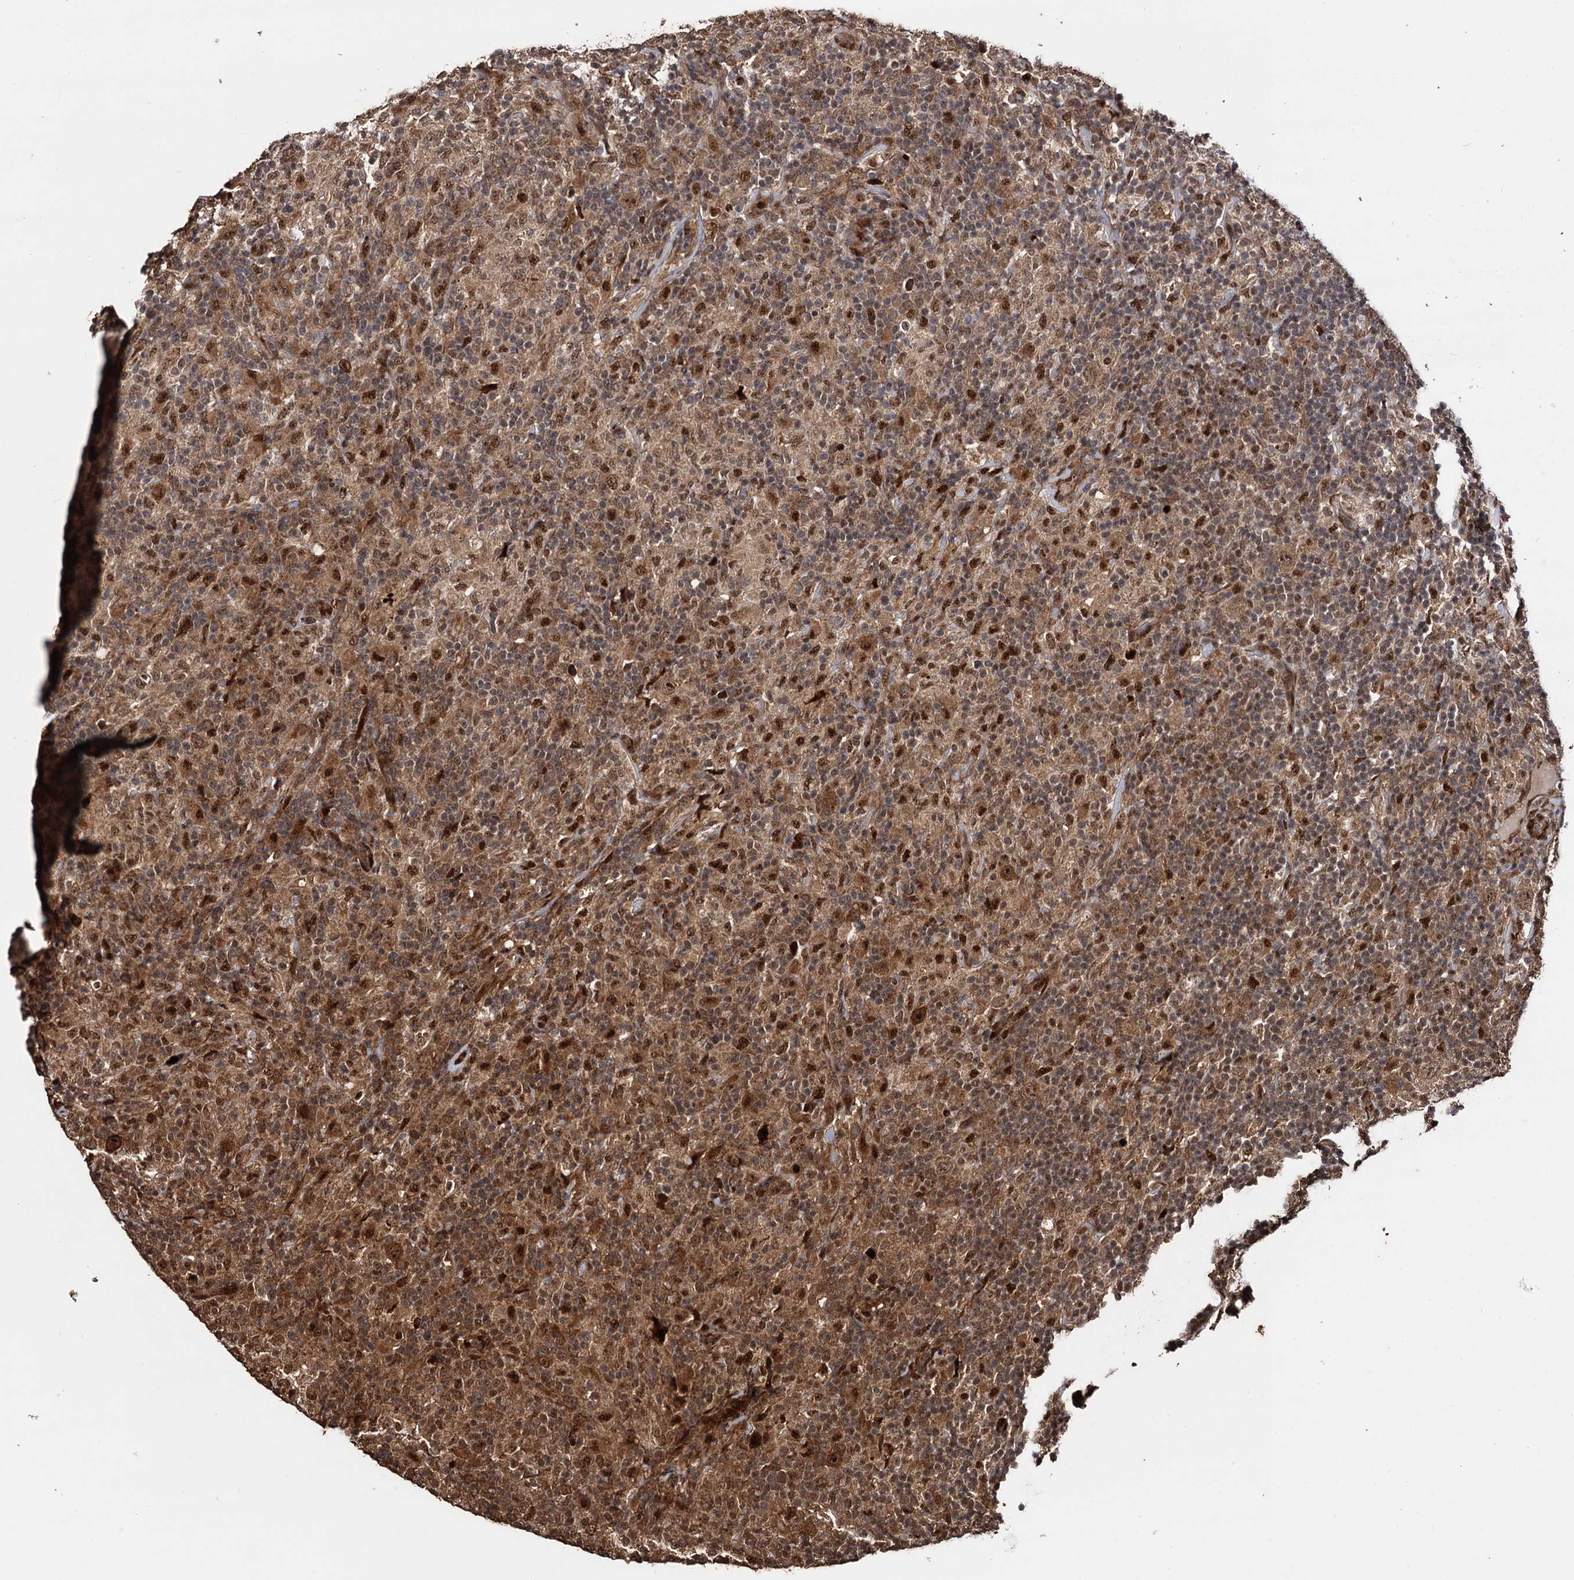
{"staining": {"intensity": "moderate", "quantity": ">75%", "location": "nuclear"}, "tissue": "lymphoma", "cell_type": "Tumor cells", "image_type": "cancer", "snomed": [{"axis": "morphology", "description": "Hodgkin's disease, NOS"}, {"axis": "topography", "description": "Lymph node"}], "caption": "Hodgkin's disease tissue reveals moderate nuclear positivity in approximately >75% of tumor cells", "gene": "PIGB", "patient": {"sex": "male", "age": 70}}